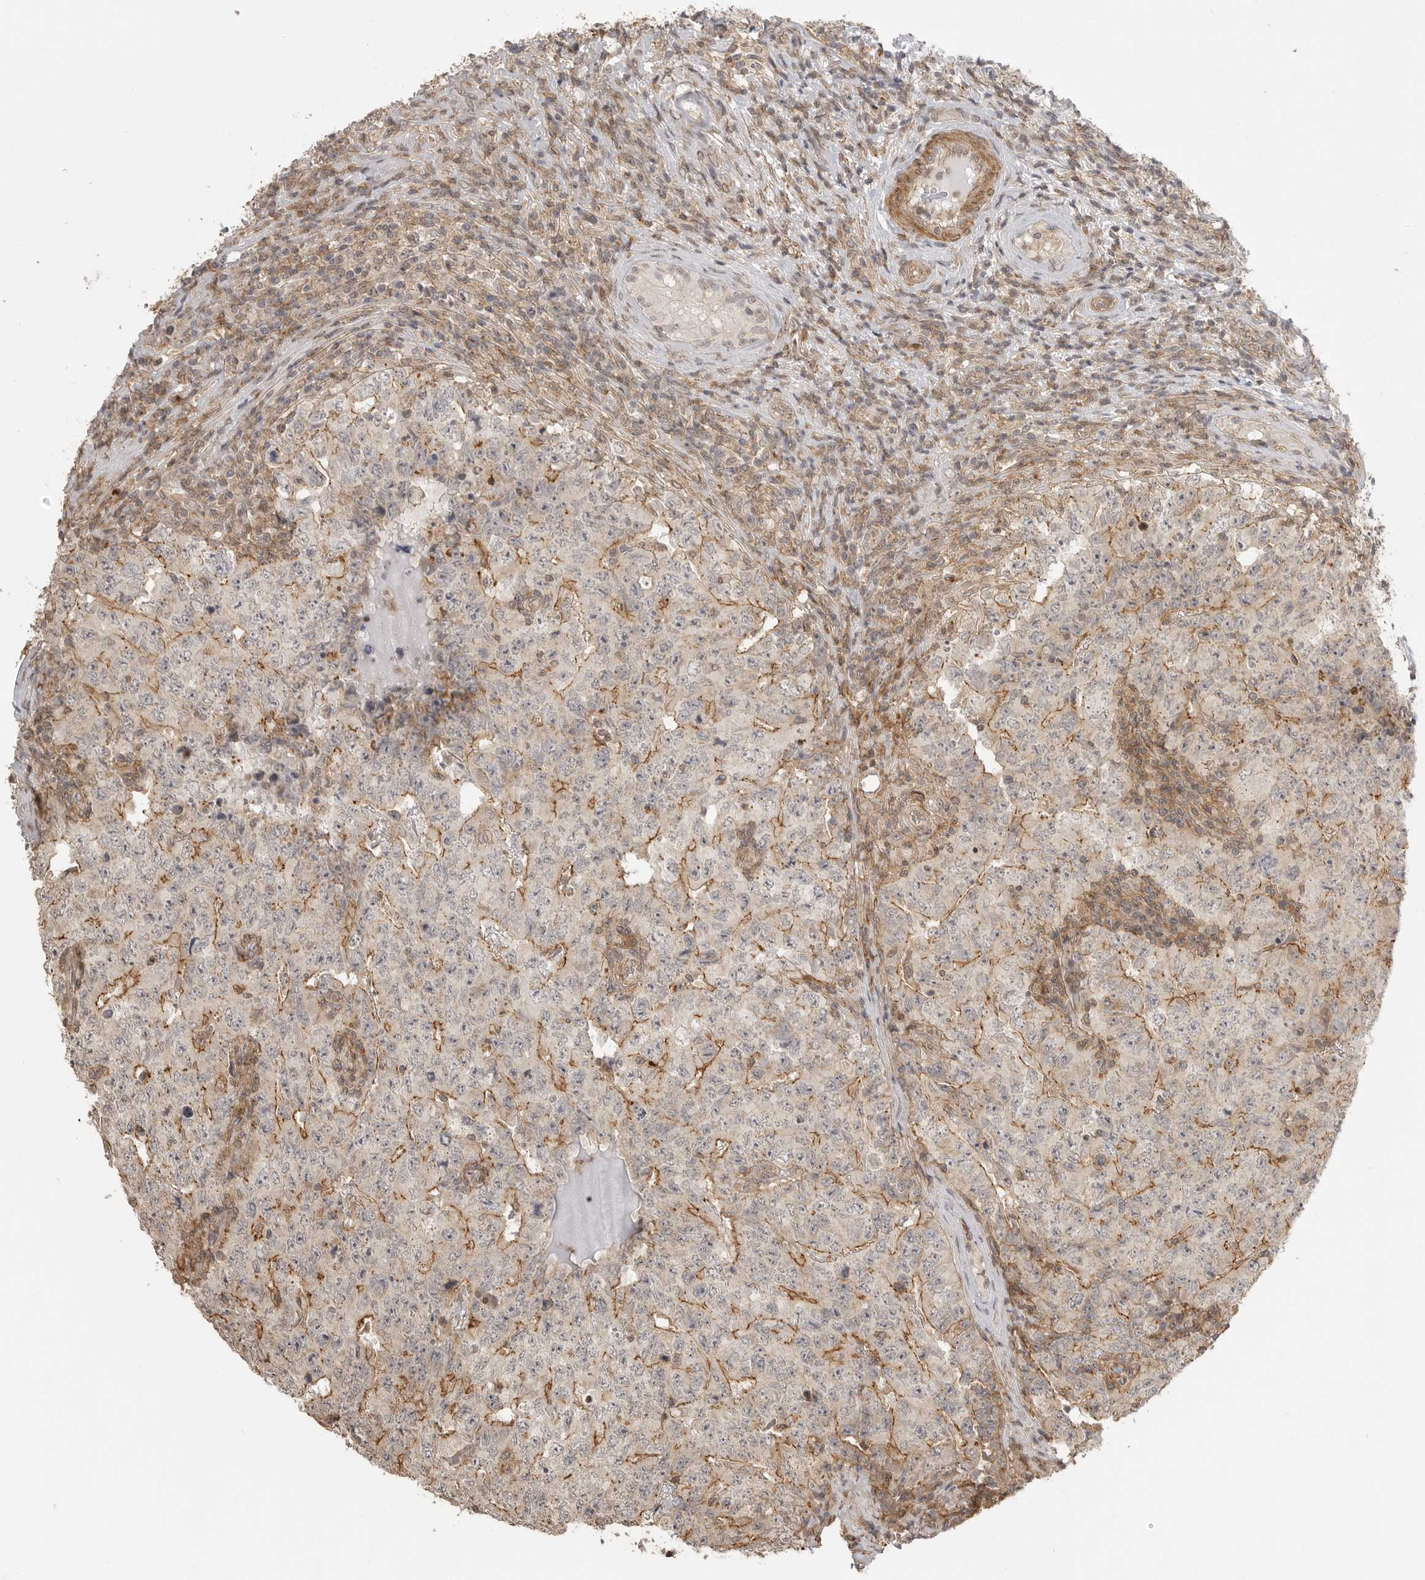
{"staining": {"intensity": "moderate", "quantity": "<25%", "location": "cytoplasmic/membranous"}, "tissue": "testis cancer", "cell_type": "Tumor cells", "image_type": "cancer", "snomed": [{"axis": "morphology", "description": "Carcinoma, Embryonal, NOS"}, {"axis": "topography", "description": "Testis"}], "caption": "Testis embryonal carcinoma tissue reveals moderate cytoplasmic/membranous expression in about <25% of tumor cells Immunohistochemistry stains the protein of interest in brown and the nuclei are stained blue.", "gene": "GPC2", "patient": {"sex": "male", "age": 26}}